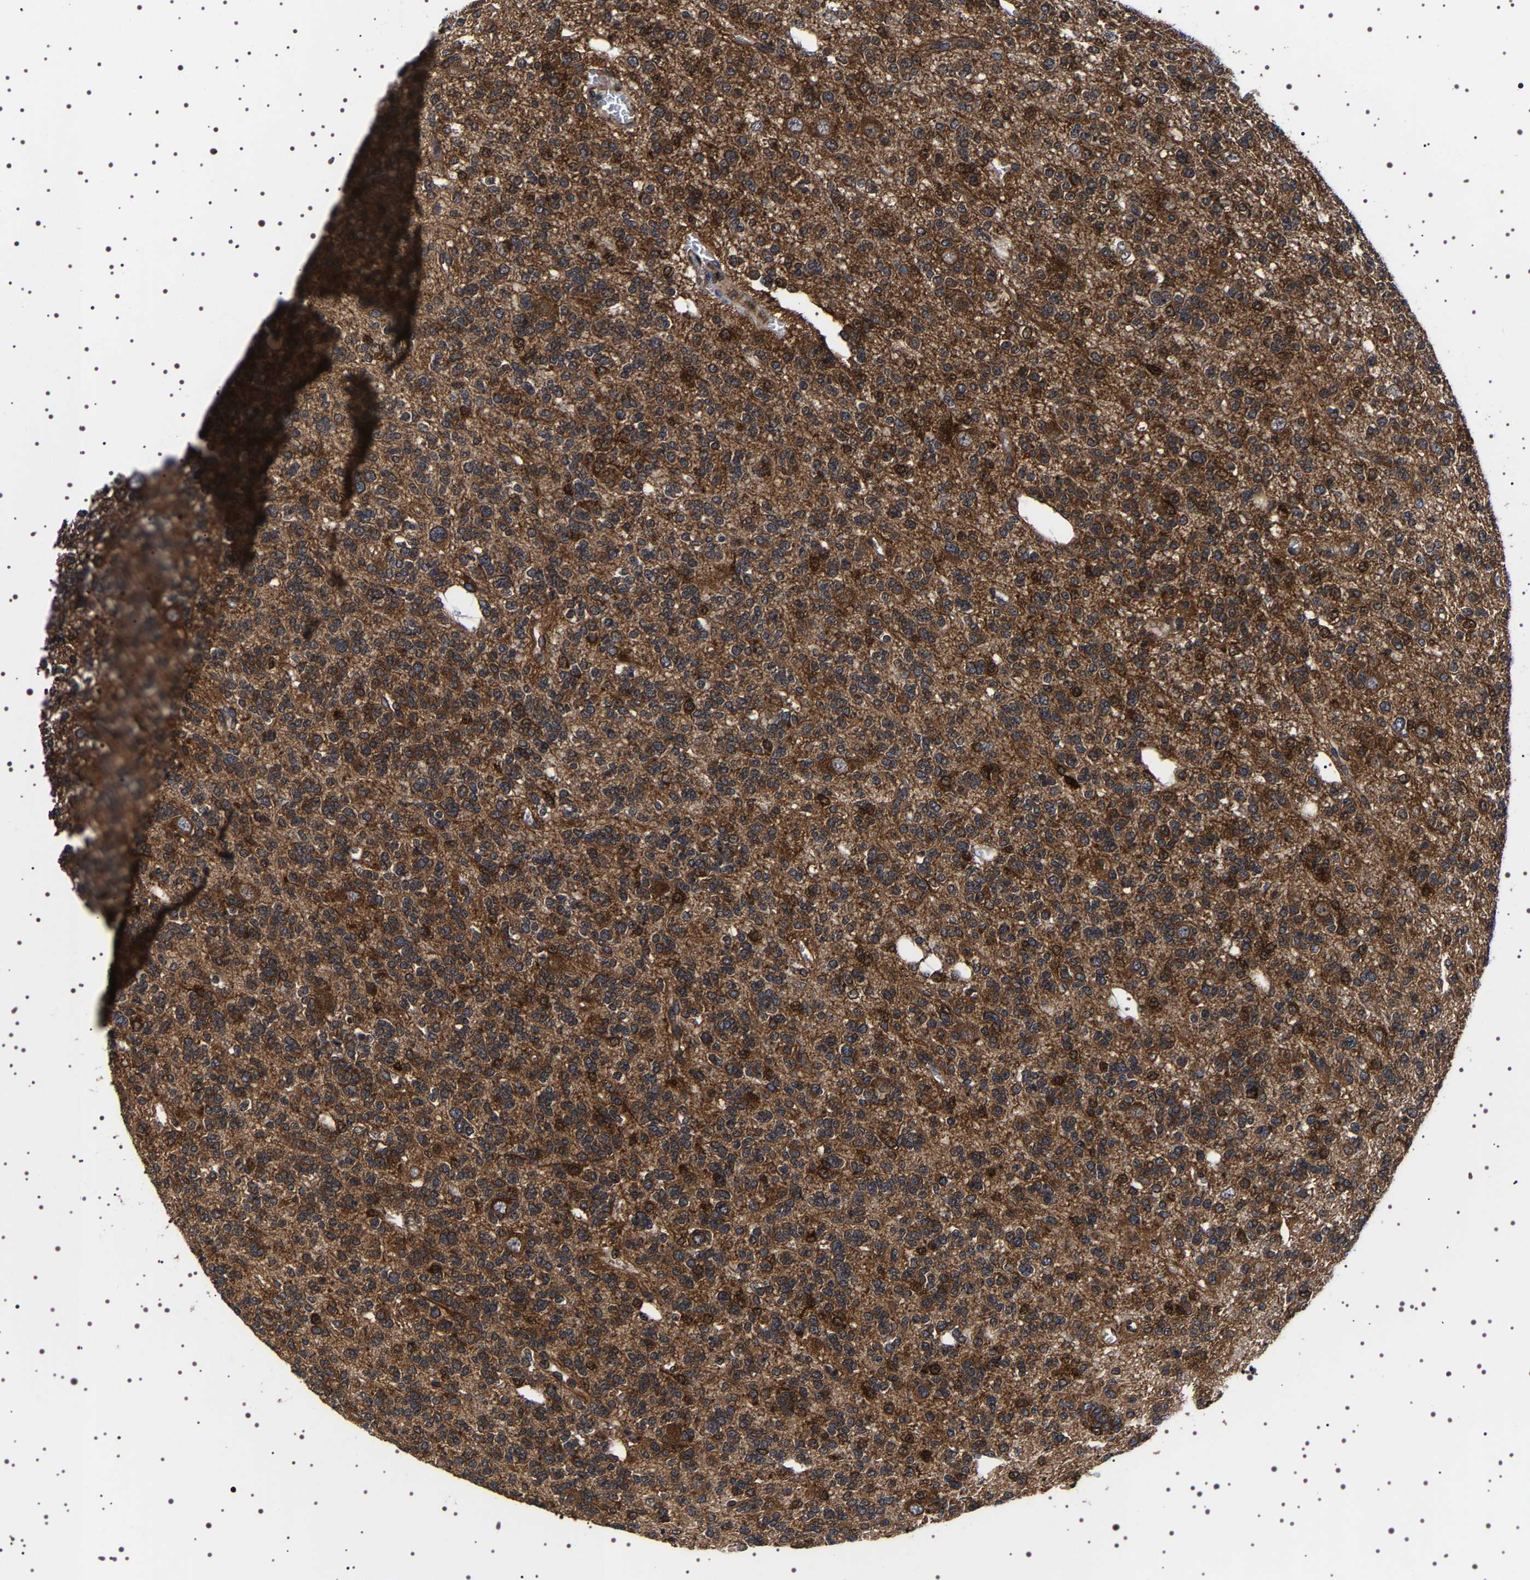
{"staining": {"intensity": "moderate", "quantity": ">75%", "location": "cytoplasmic/membranous,nuclear"}, "tissue": "glioma", "cell_type": "Tumor cells", "image_type": "cancer", "snomed": [{"axis": "morphology", "description": "Glioma, malignant, Low grade"}, {"axis": "topography", "description": "Brain"}], "caption": "Low-grade glioma (malignant) tissue displays moderate cytoplasmic/membranous and nuclear positivity in about >75% of tumor cells (brown staining indicates protein expression, while blue staining denotes nuclei).", "gene": "DARS1", "patient": {"sex": "male", "age": 38}}